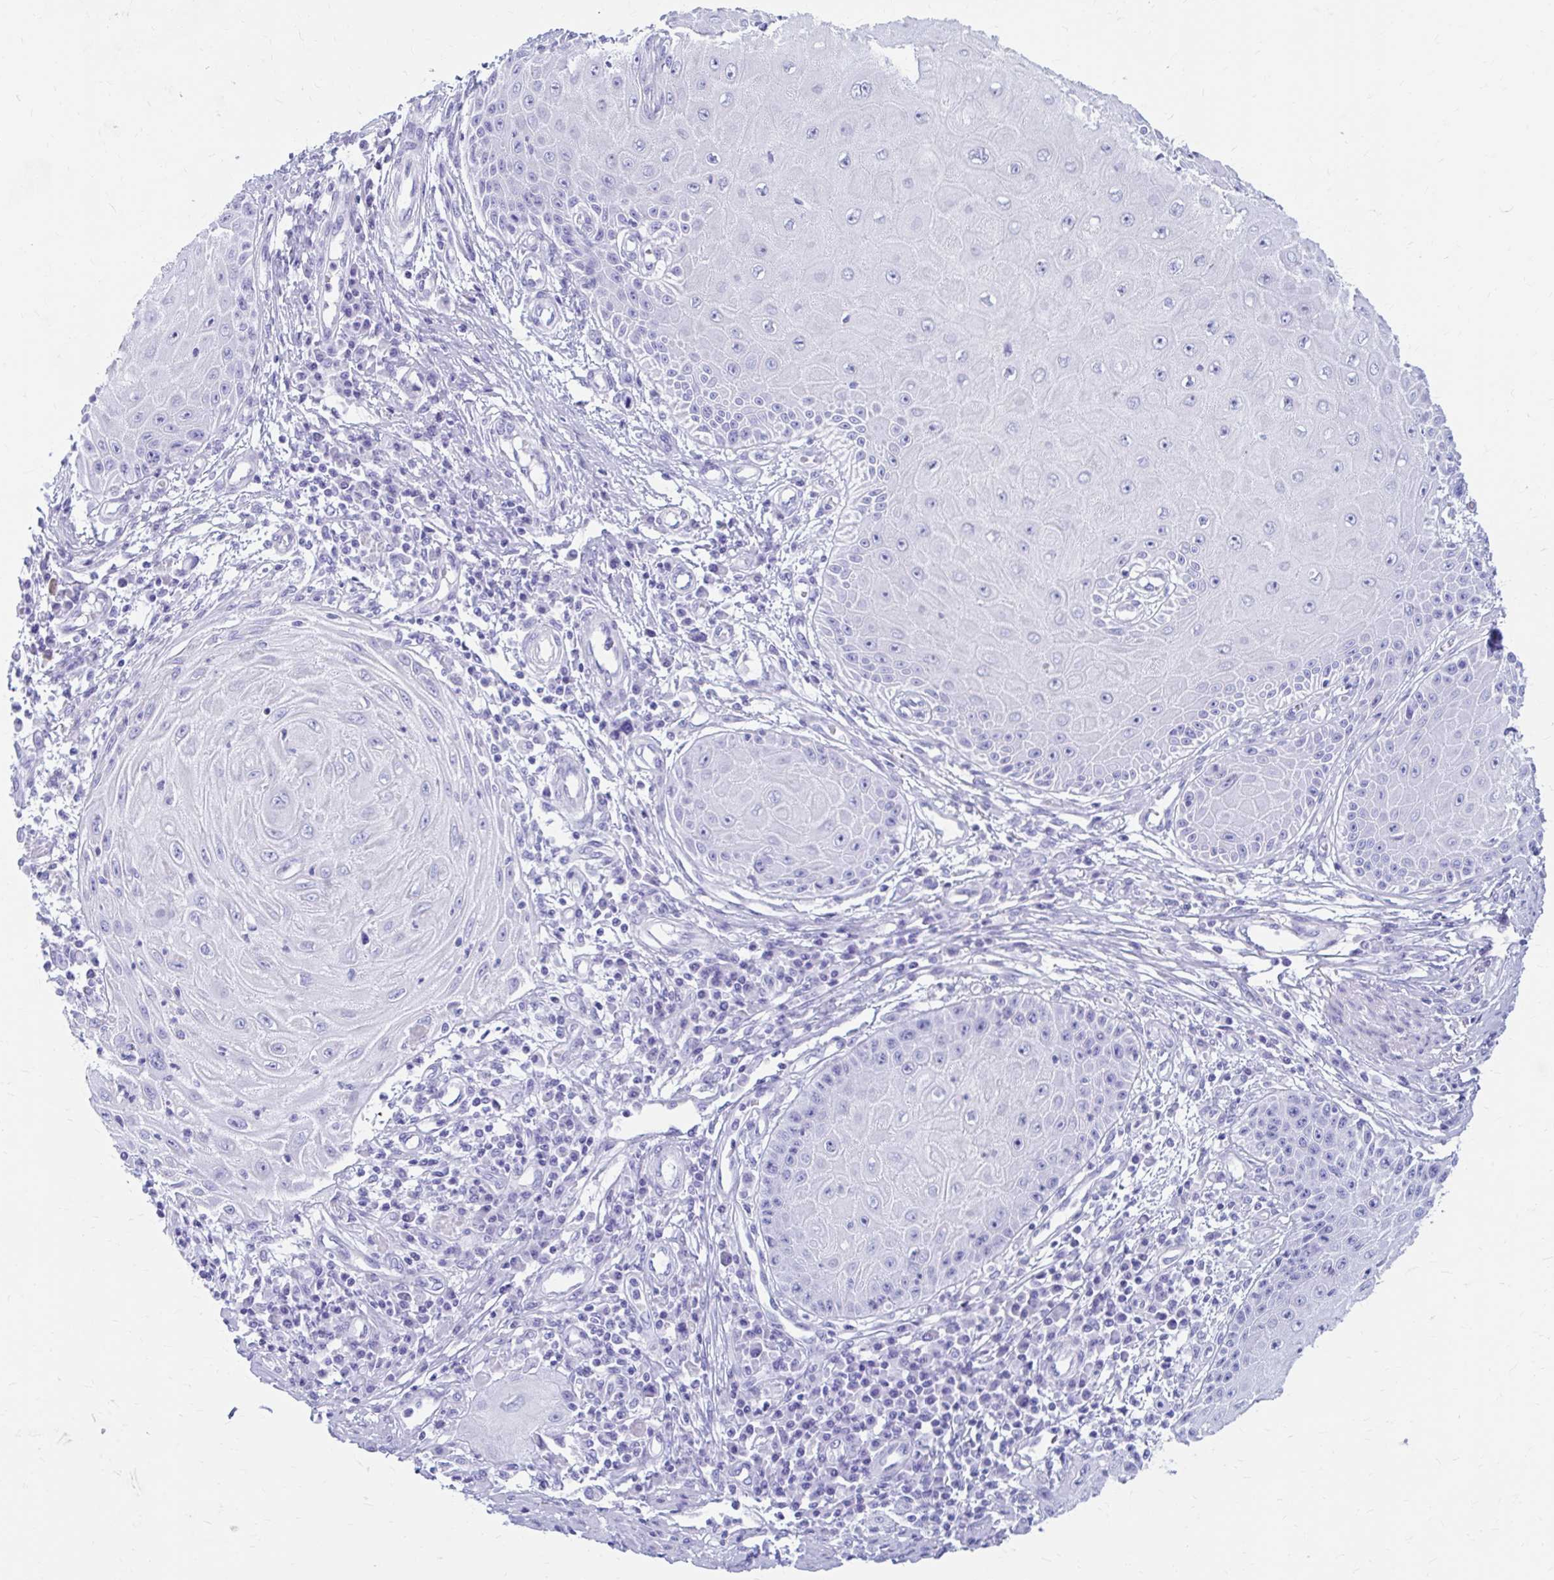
{"staining": {"intensity": "negative", "quantity": "none", "location": "none"}, "tissue": "skin cancer", "cell_type": "Tumor cells", "image_type": "cancer", "snomed": [{"axis": "morphology", "description": "Squamous cell carcinoma, NOS"}, {"axis": "topography", "description": "Skin"}, {"axis": "topography", "description": "Vulva"}], "caption": "IHC histopathology image of human skin cancer (squamous cell carcinoma) stained for a protein (brown), which demonstrates no positivity in tumor cells.", "gene": "NSG2", "patient": {"sex": "female", "age": 44}}